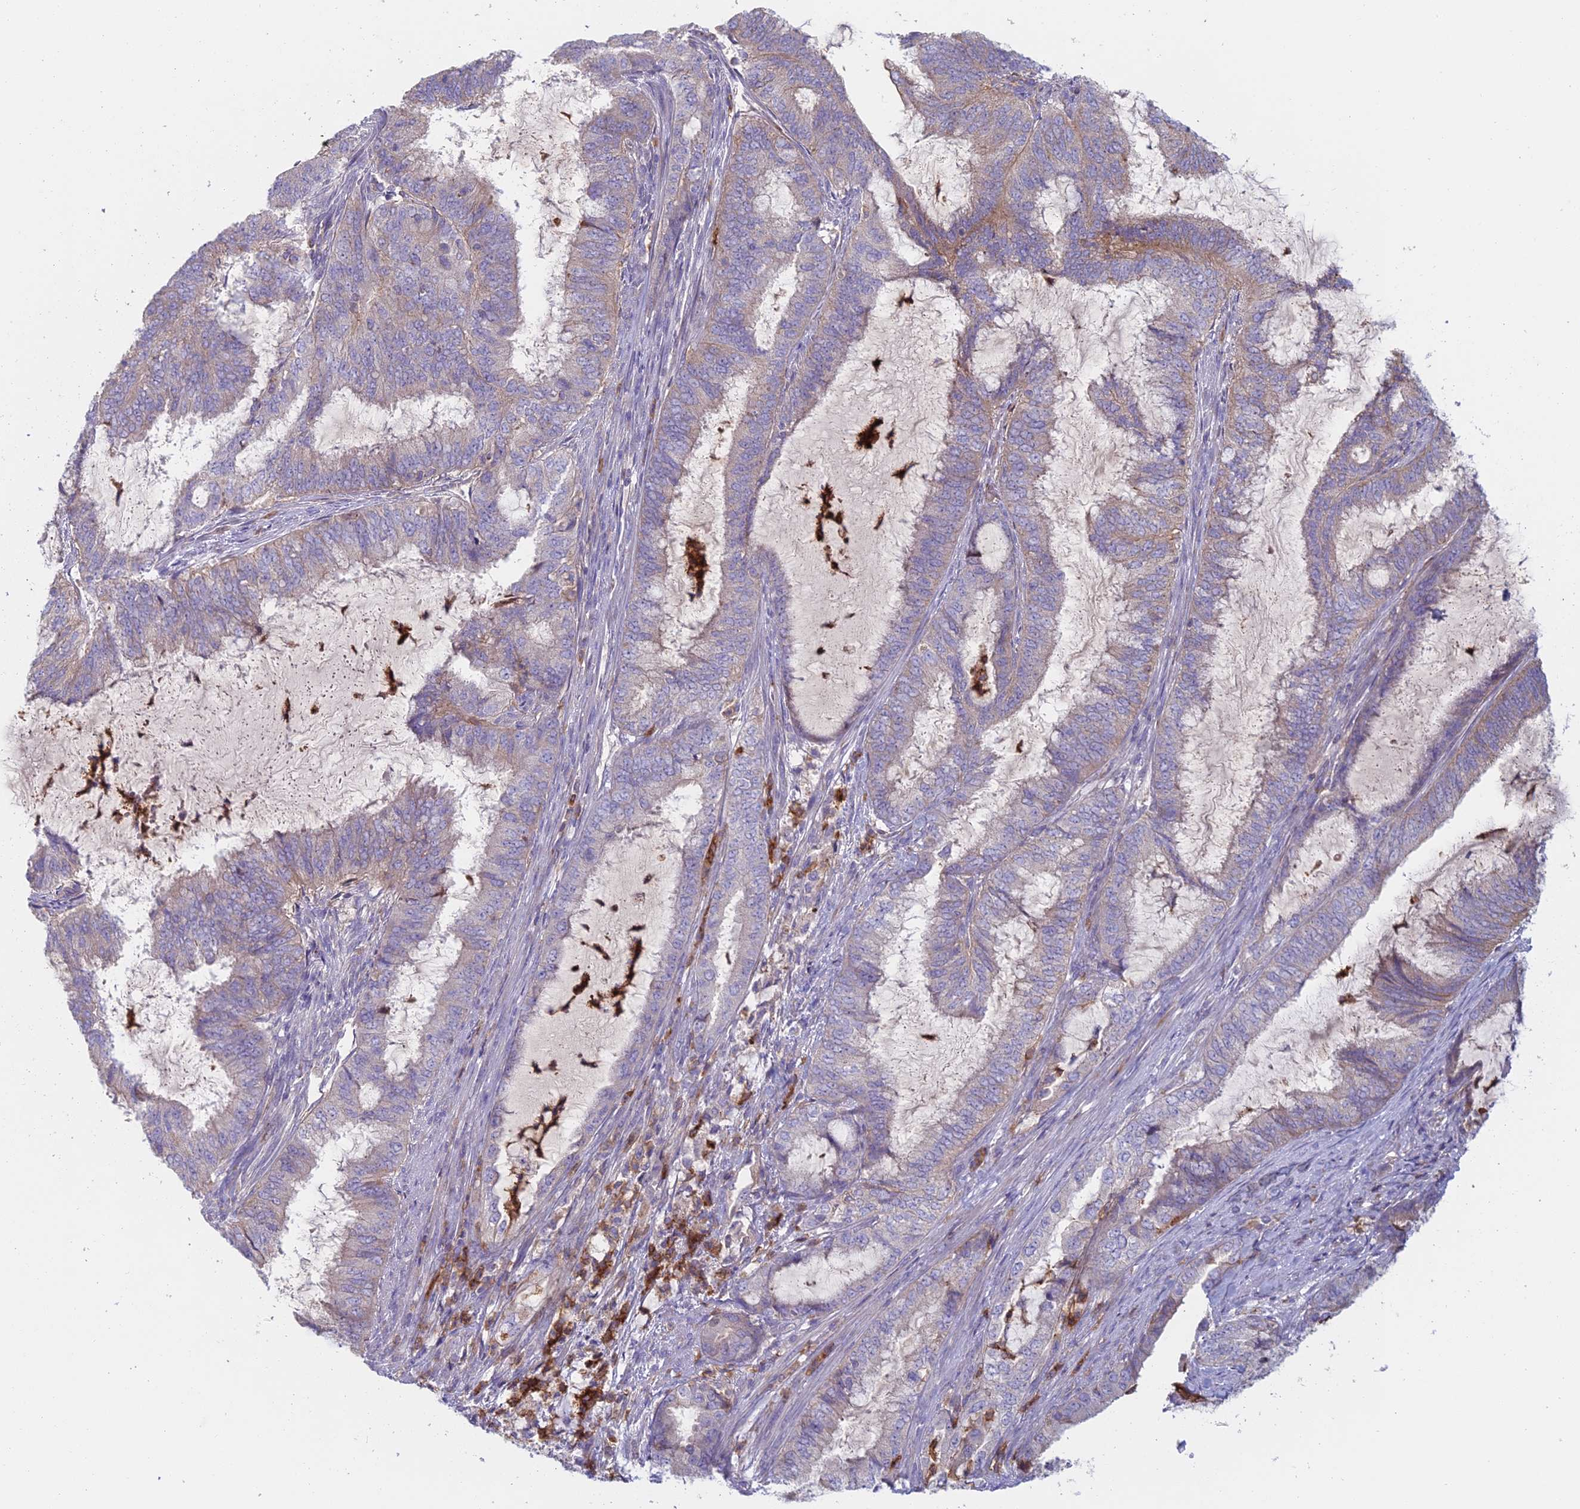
{"staining": {"intensity": "negative", "quantity": "none", "location": "none"}, "tissue": "endometrial cancer", "cell_type": "Tumor cells", "image_type": "cancer", "snomed": [{"axis": "morphology", "description": "Adenocarcinoma, NOS"}, {"axis": "topography", "description": "Endometrium"}], "caption": "This is a photomicrograph of IHC staining of endometrial cancer, which shows no positivity in tumor cells.", "gene": "IFTAP", "patient": {"sex": "female", "age": 51}}